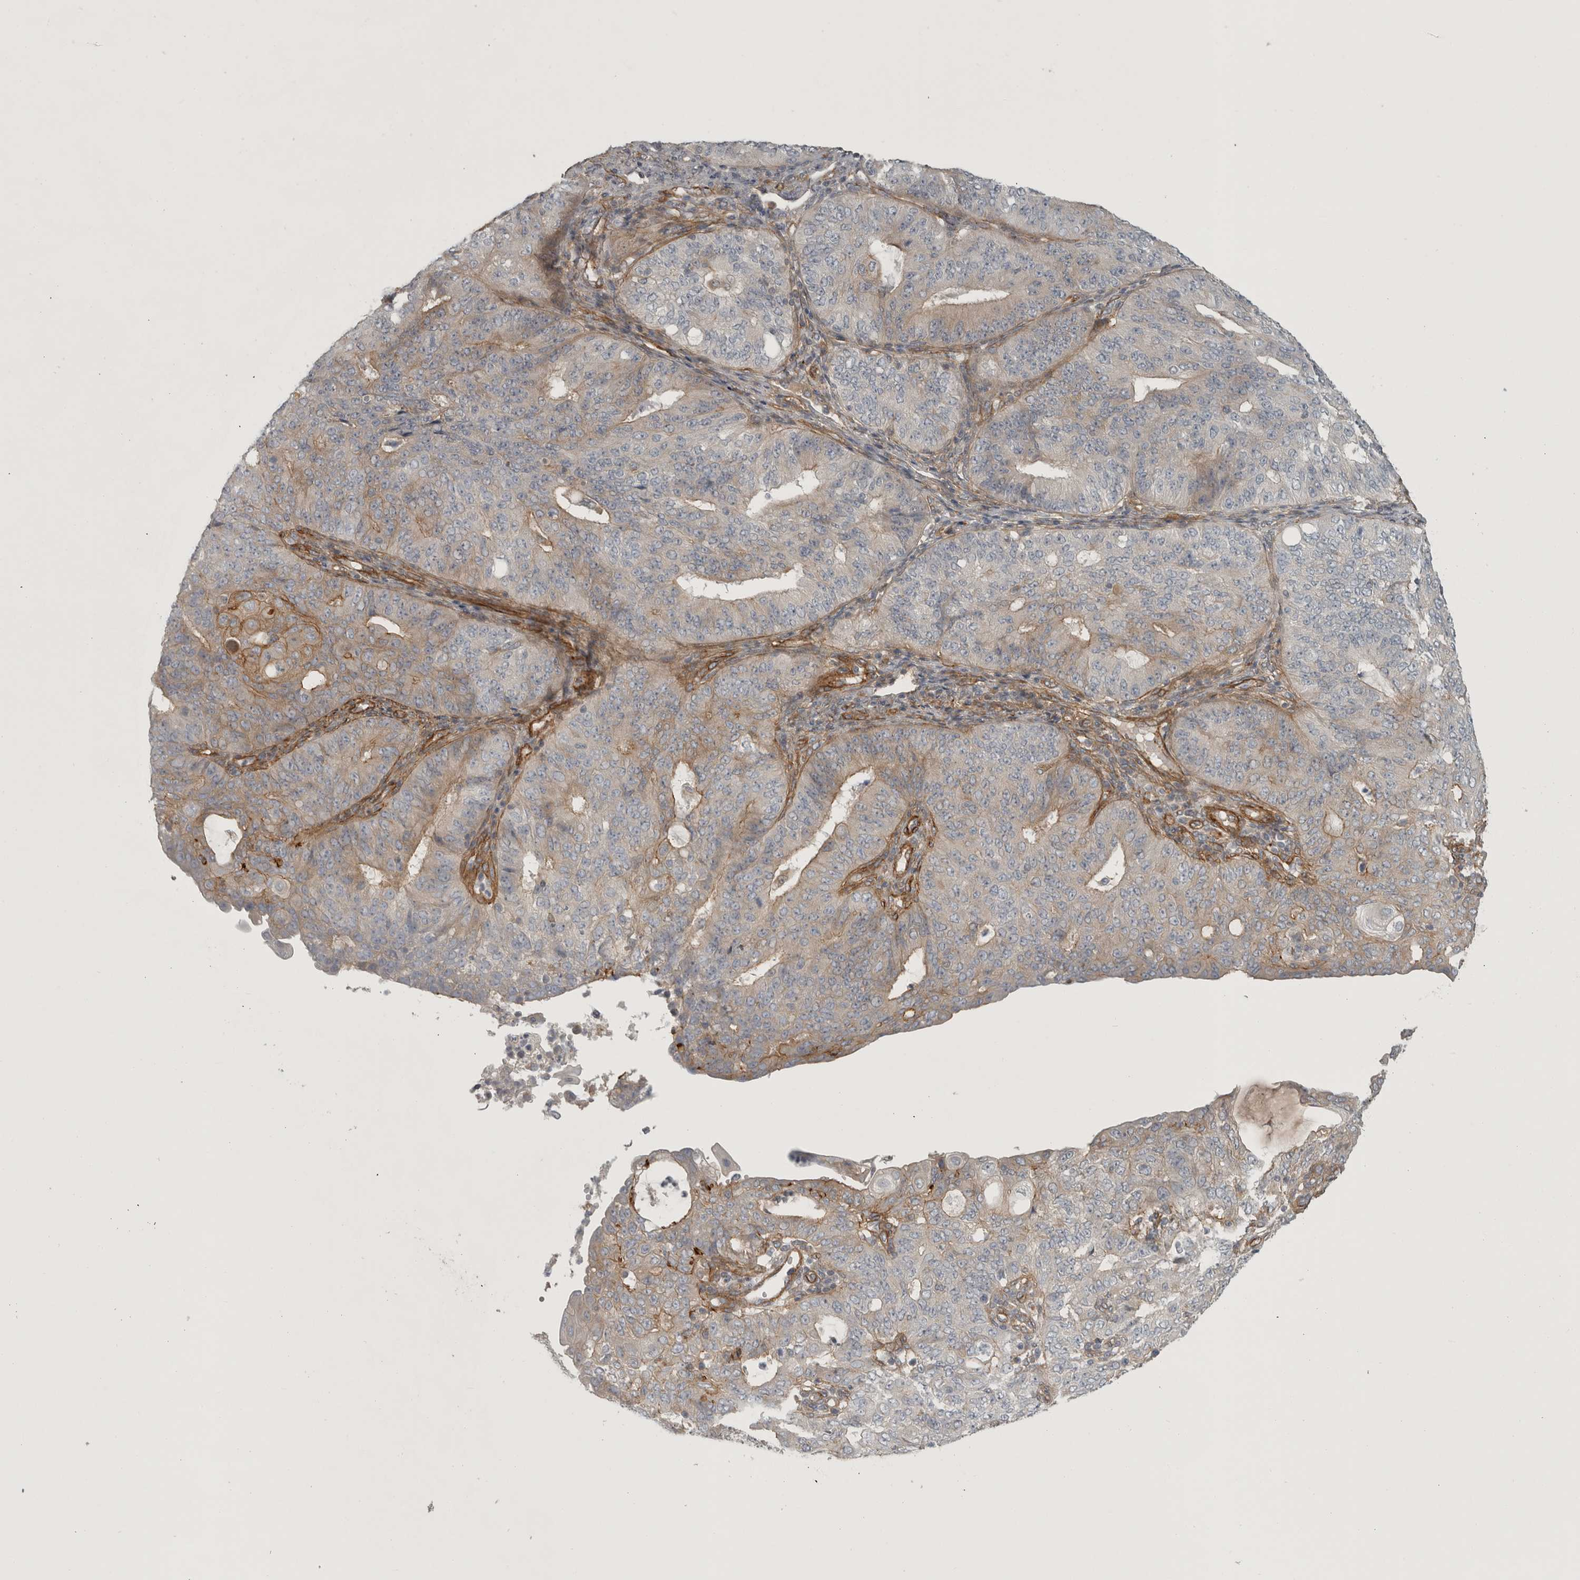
{"staining": {"intensity": "moderate", "quantity": "<25%", "location": "cytoplasmic/membranous"}, "tissue": "endometrial cancer", "cell_type": "Tumor cells", "image_type": "cancer", "snomed": [{"axis": "morphology", "description": "Adenocarcinoma, NOS"}, {"axis": "topography", "description": "Endometrium"}], "caption": "Adenocarcinoma (endometrial) was stained to show a protein in brown. There is low levels of moderate cytoplasmic/membranous expression in about <25% of tumor cells.", "gene": "LONRF1", "patient": {"sex": "female", "age": 32}}